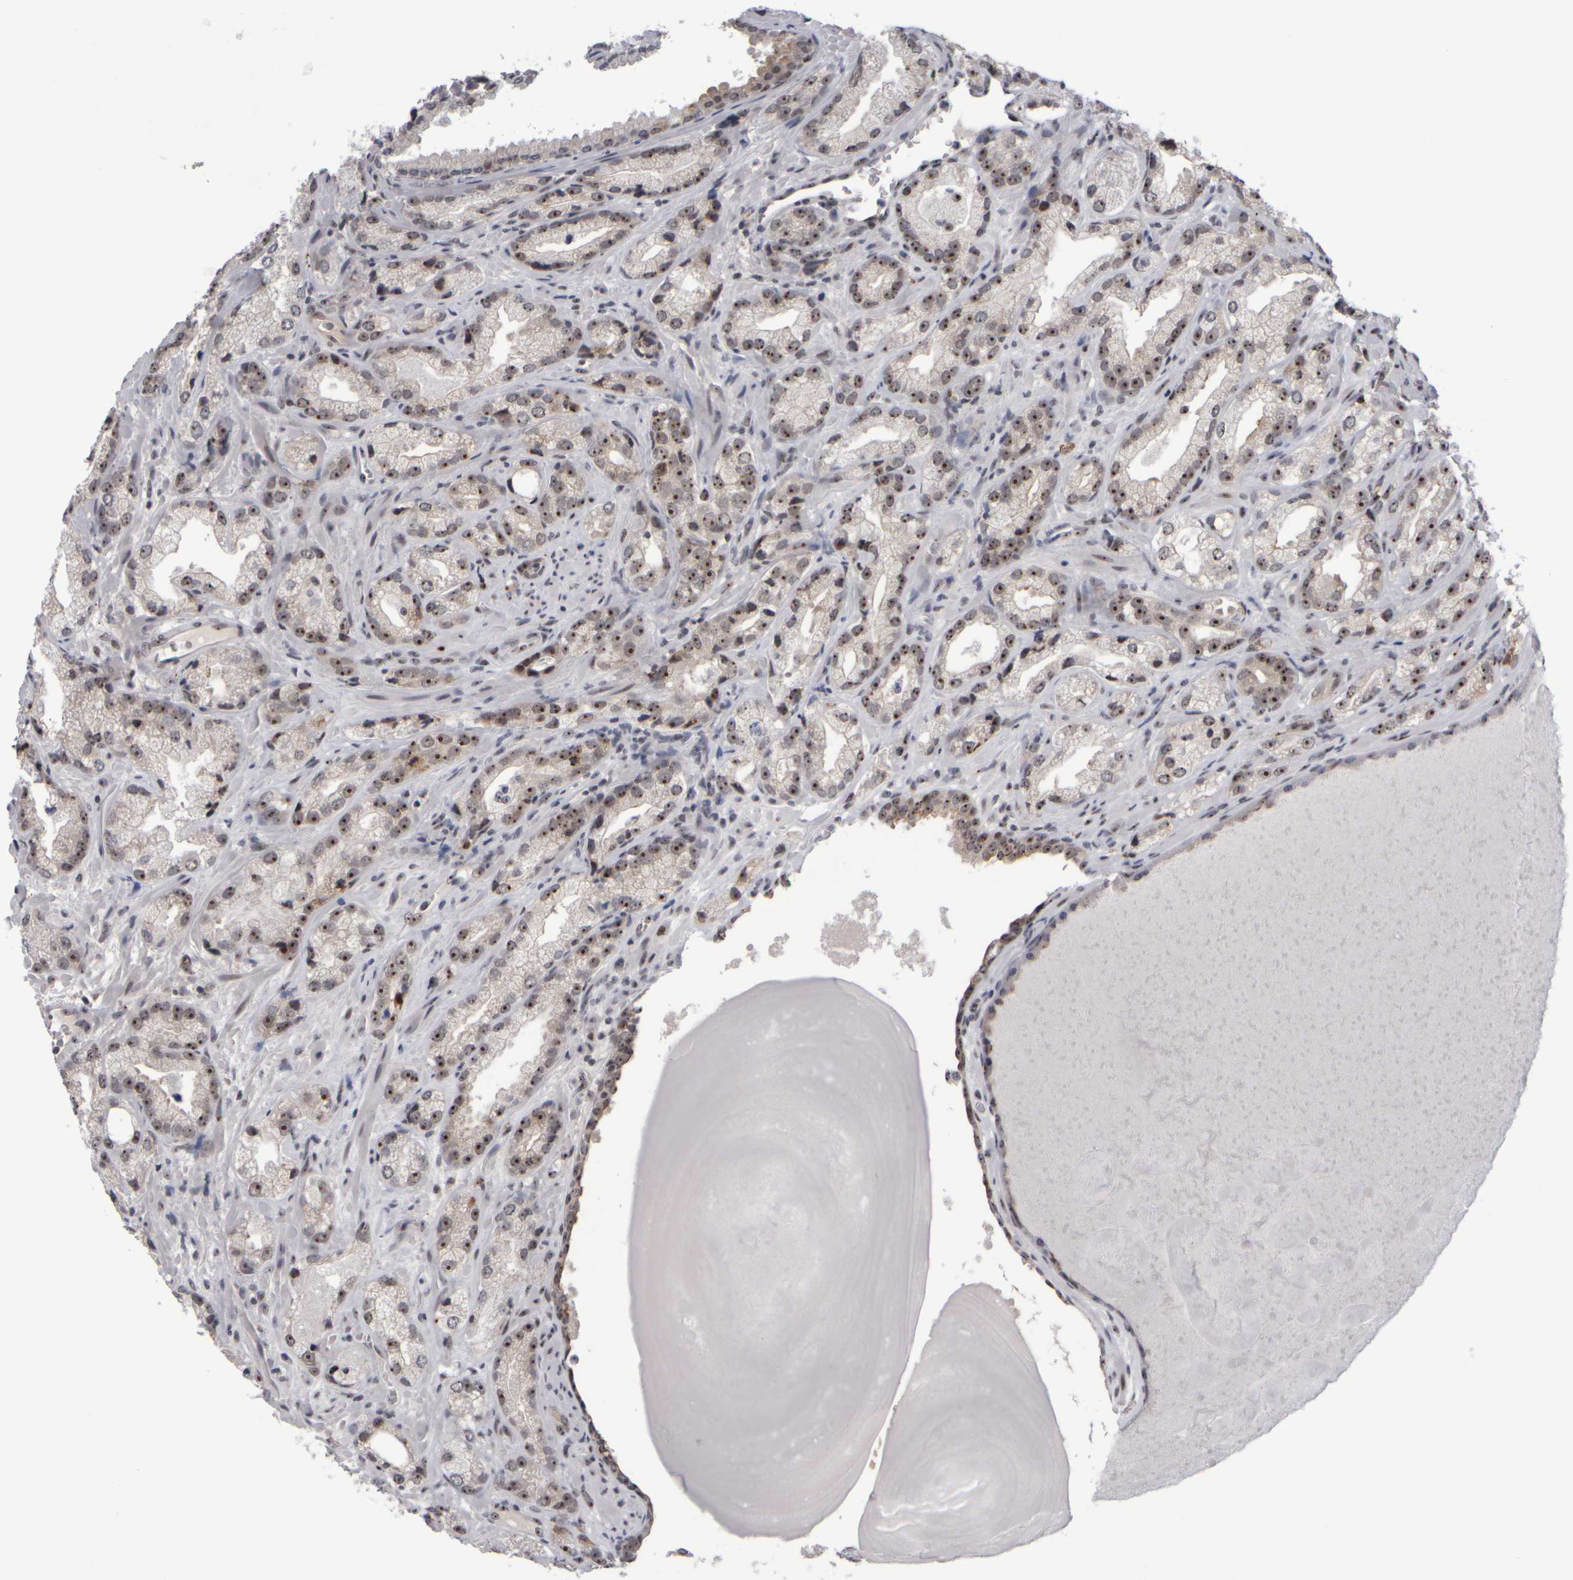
{"staining": {"intensity": "strong", "quantity": ">75%", "location": "nuclear"}, "tissue": "prostate cancer", "cell_type": "Tumor cells", "image_type": "cancer", "snomed": [{"axis": "morphology", "description": "Adenocarcinoma, High grade"}, {"axis": "topography", "description": "Prostate"}], "caption": "Approximately >75% of tumor cells in adenocarcinoma (high-grade) (prostate) reveal strong nuclear protein positivity as visualized by brown immunohistochemical staining.", "gene": "SURF6", "patient": {"sex": "male", "age": 63}}